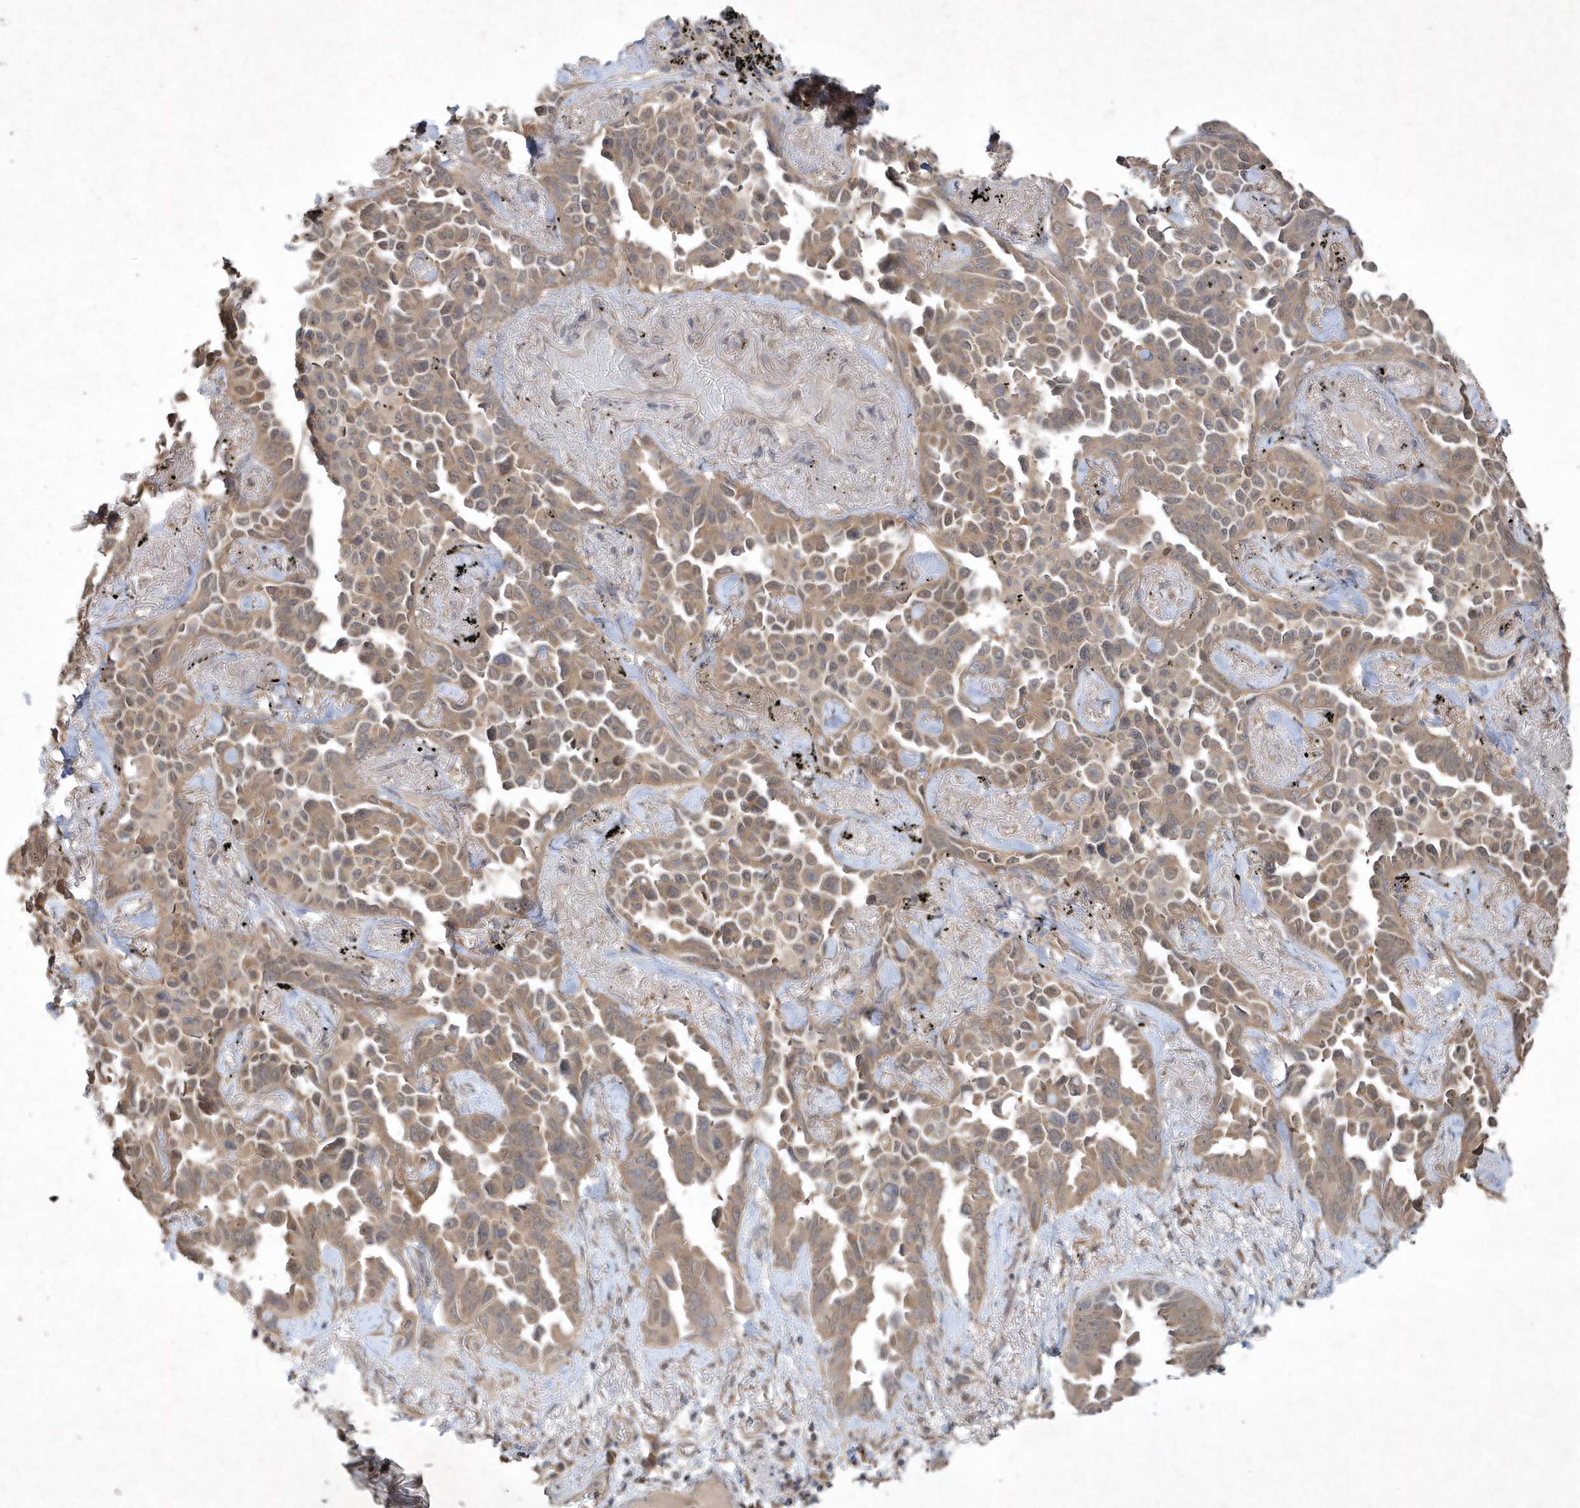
{"staining": {"intensity": "weak", "quantity": ">75%", "location": "cytoplasmic/membranous"}, "tissue": "lung cancer", "cell_type": "Tumor cells", "image_type": "cancer", "snomed": [{"axis": "morphology", "description": "Adenocarcinoma, NOS"}, {"axis": "topography", "description": "Lung"}], "caption": "This photomicrograph displays IHC staining of lung cancer (adenocarcinoma), with low weak cytoplasmic/membranous expression in about >75% of tumor cells.", "gene": "AKR7A2", "patient": {"sex": "female", "age": 67}}